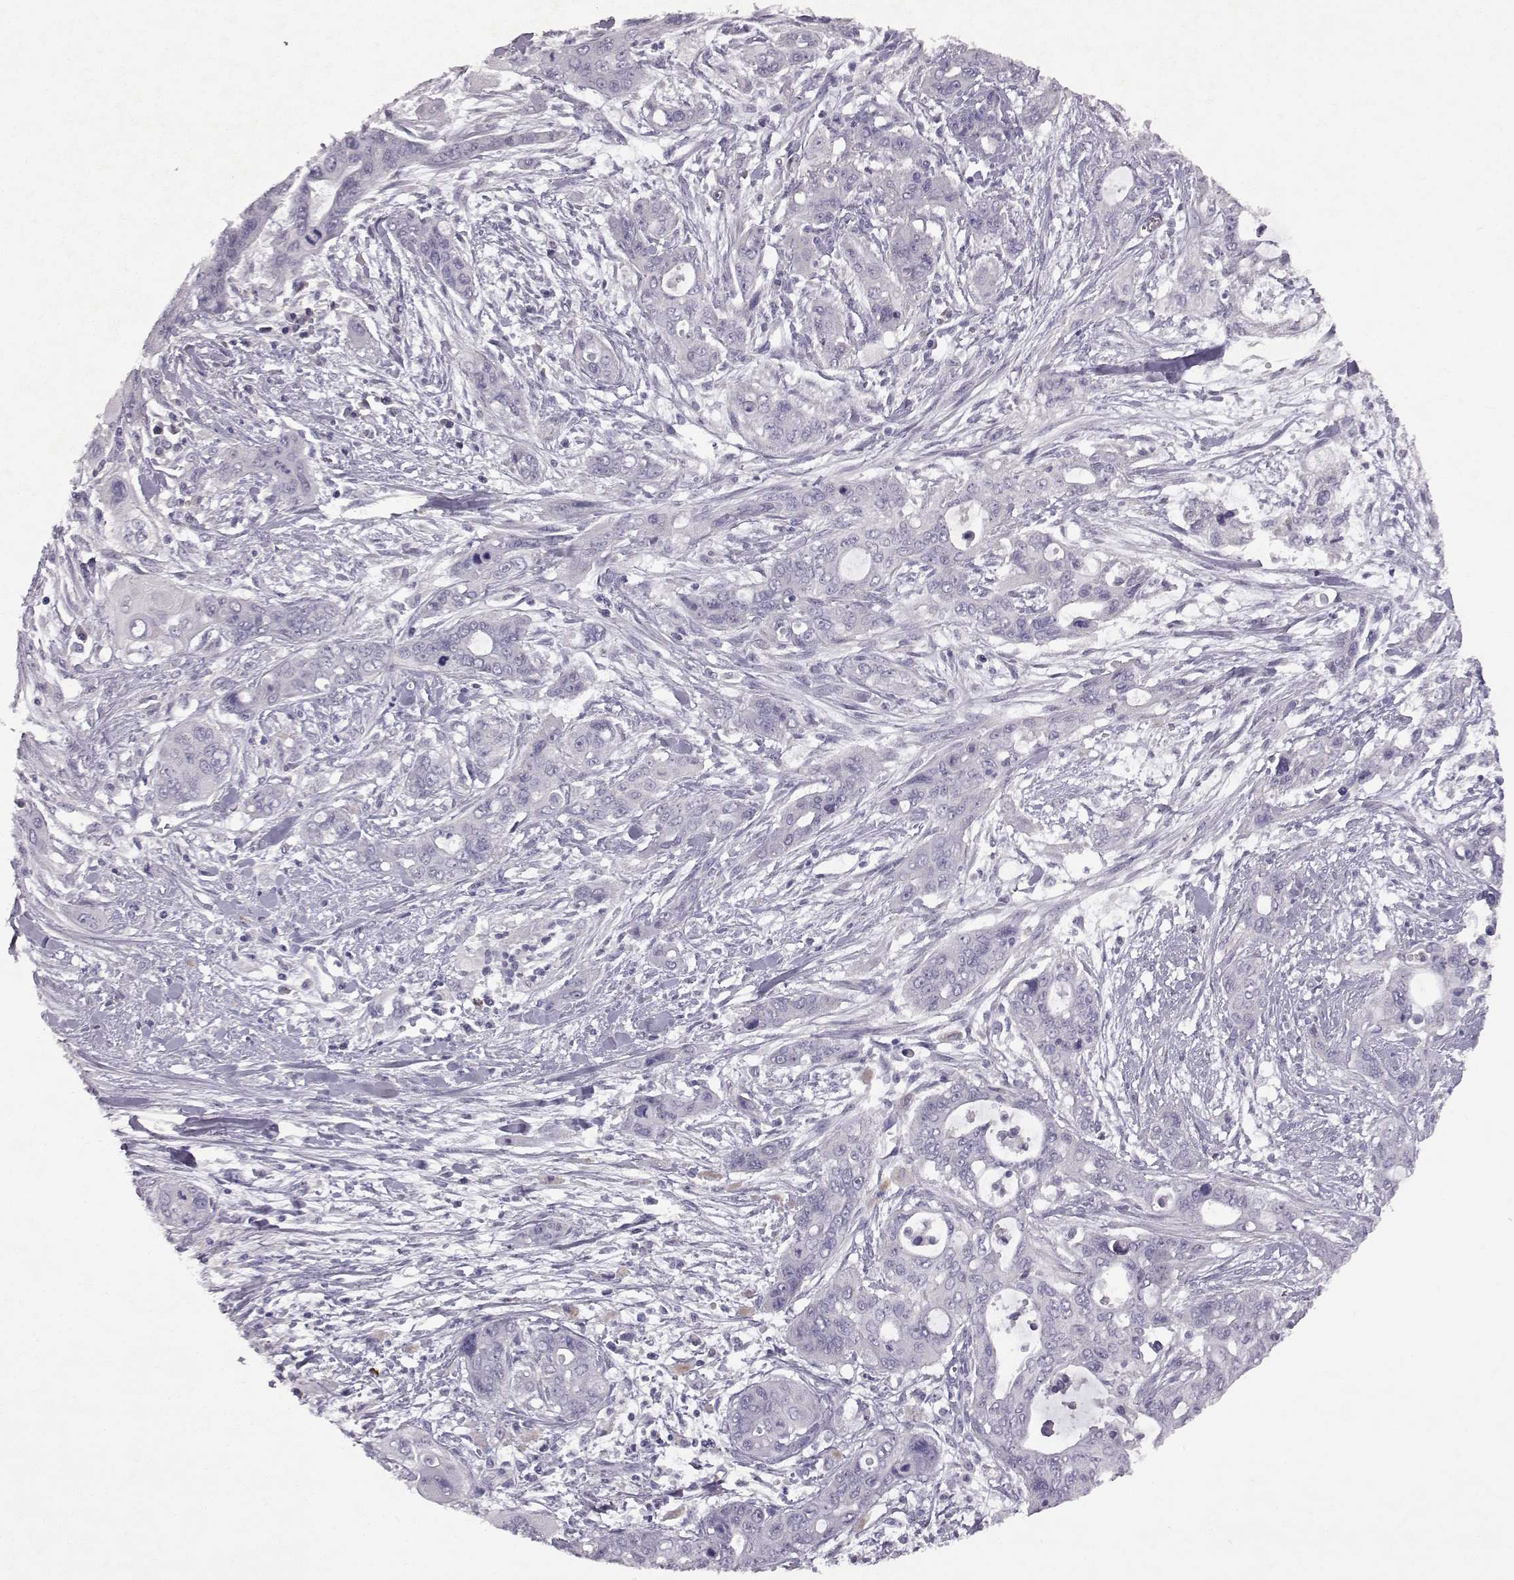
{"staining": {"intensity": "negative", "quantity": "none", "location": "none"}, "tissue": "pancreatic cancer", "cell_type": "Tumor cells", "image_type": "cancer", "snomed": [{"axis": "morphology", "description": "Adenocarcinoma, NOS"}, {"axis": "topography", "description": "Pancreas"}], "caption": "A histopathology image of pancreatic adenocarcinoma stained for a protein reveals no brown staining in tumor cells. (Stains: DAB immunohistochemistry with hematoxylin counter stain, Microscopy: brightfield microscopy at high magnification).", "gene": "SPAG17", "patient": {"sex": "male", "age": 47}}